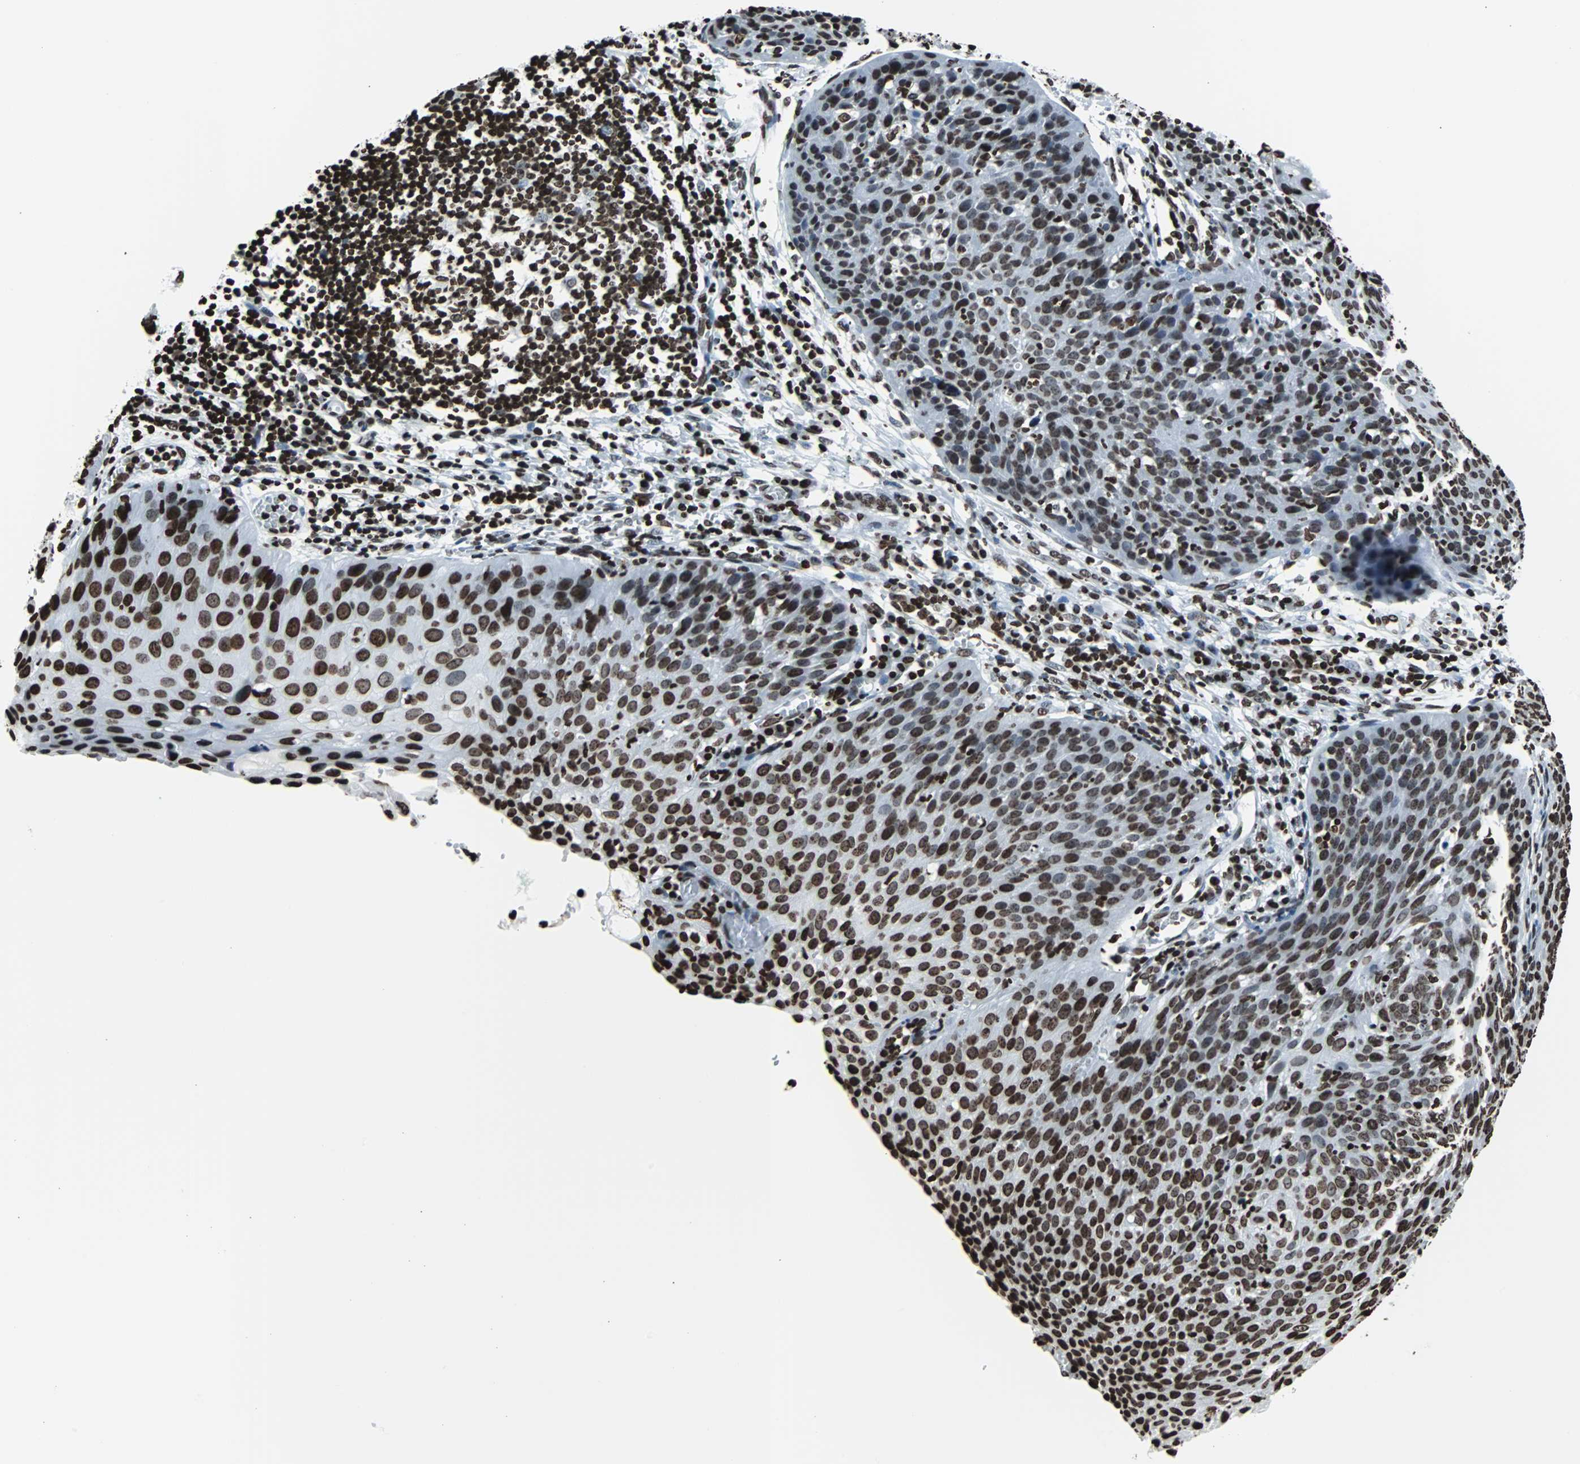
{"staining": {"intensity": "strong", "quantity": ">75%", "location": "nuclear"}, "tissue": "cervical cancer", "cell_type": "Tumor cells", "image_type": "cancer", "snomed": [{"axis": "morphology", "description": "Squamous cell carcinoma, NOS"}, {"axis": "topography", "description": "Cervix"}], "caption": "Tumor cells show high levels of strong nuclear positivity in about >75% of cells in cervical cancer. (DAB (3,3'-diaminobenzidine) IHC, brown staining for protein, blue staining for nuclei).", "gene": "H2BC18", "patient": {"sex": "female", "age": 38}}